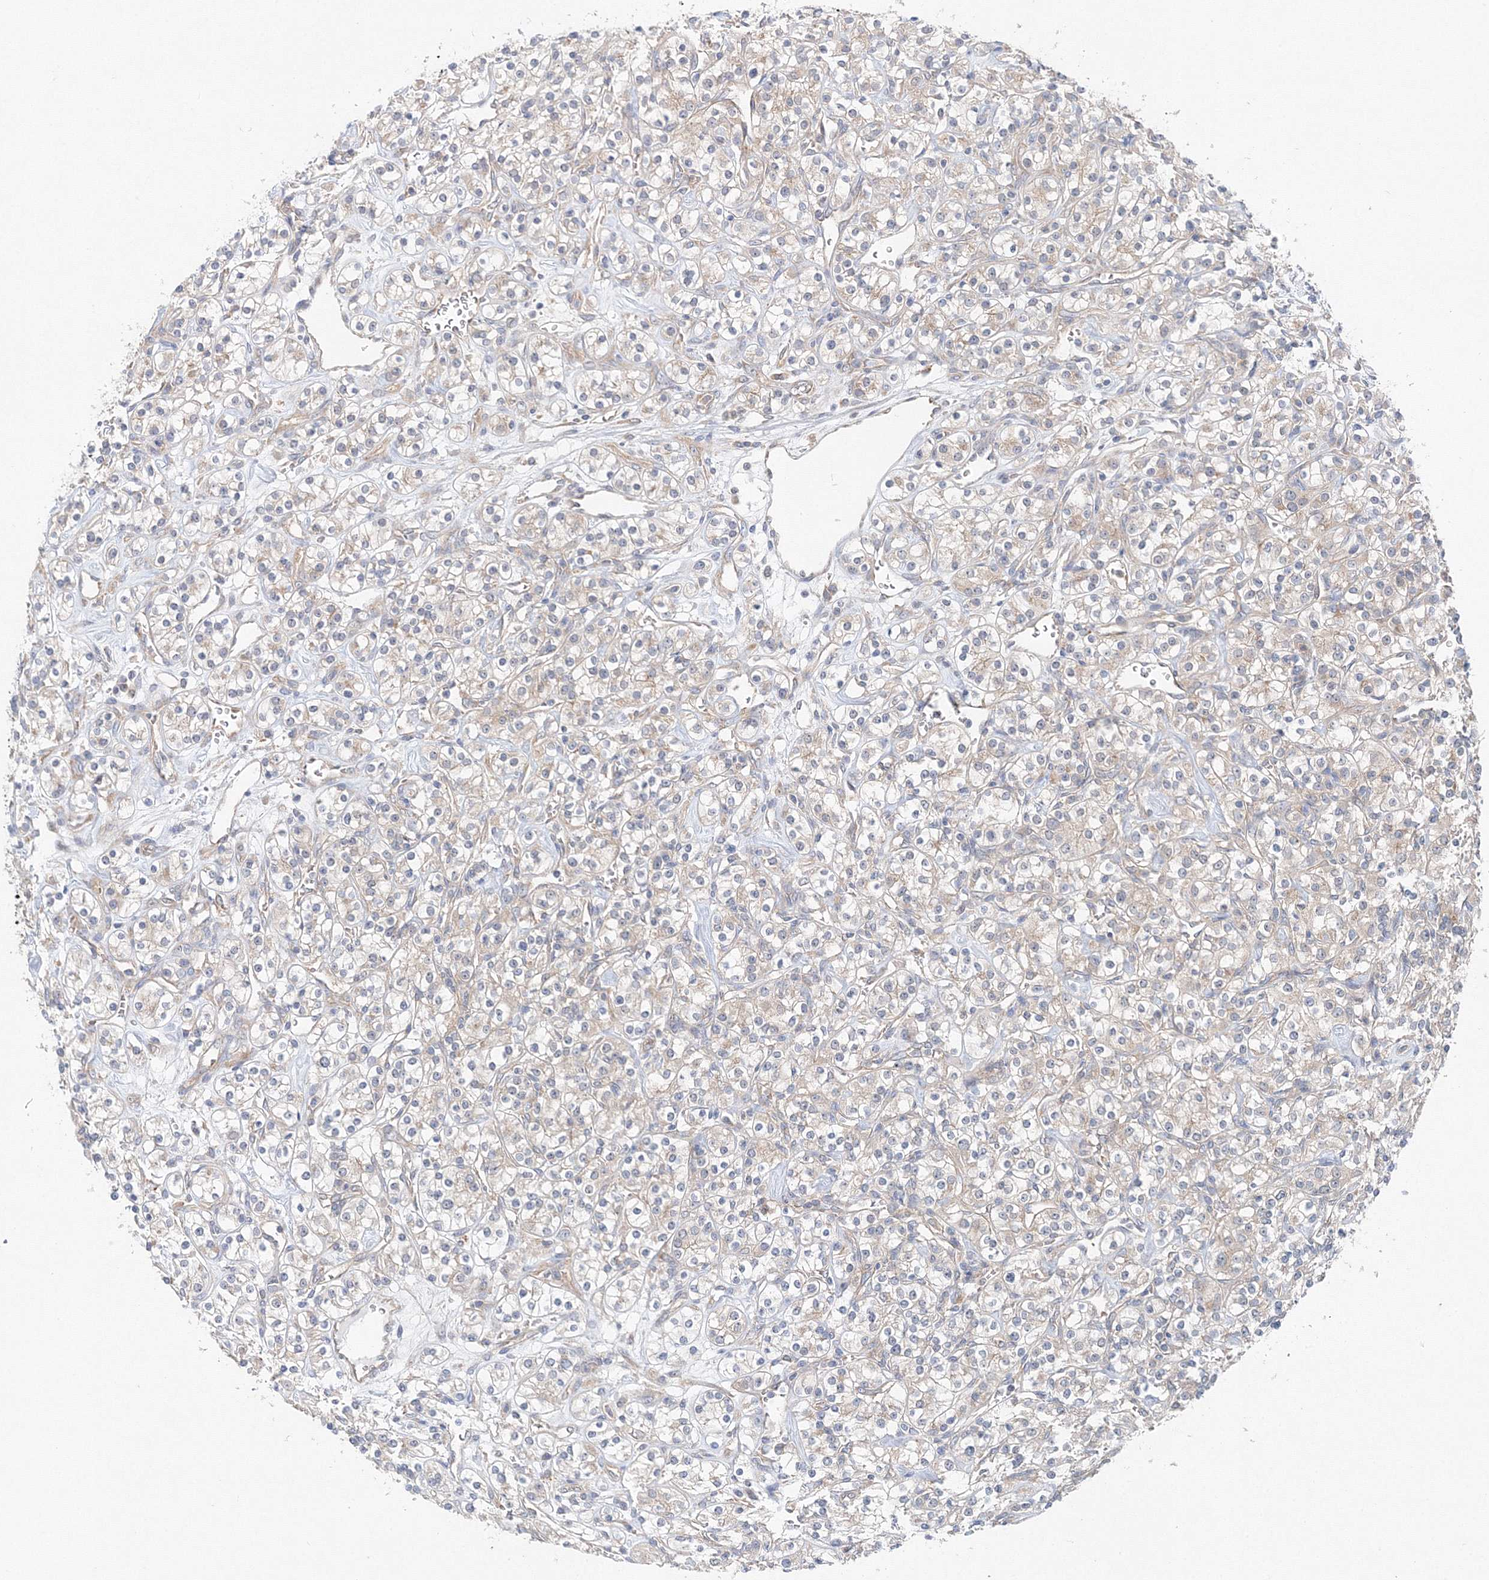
{"staining": {"intensity": "negative", "quantity": "none", "location": "none"}, "tissue": "renal cancer", "cell_type": "Tumor cells", "image_type": "cancer", "snomed": [{"axis": "morphology", "description": "Adenocarcinoma, NOS"}, {"axis": "topography", "description": "Kidney"}], "caption": "The micrograph demonstrates no significant positivity in tumor cells of renal cancer.", "gene": "TPRKB", "patient": {"sex": "male", "age": 77}}